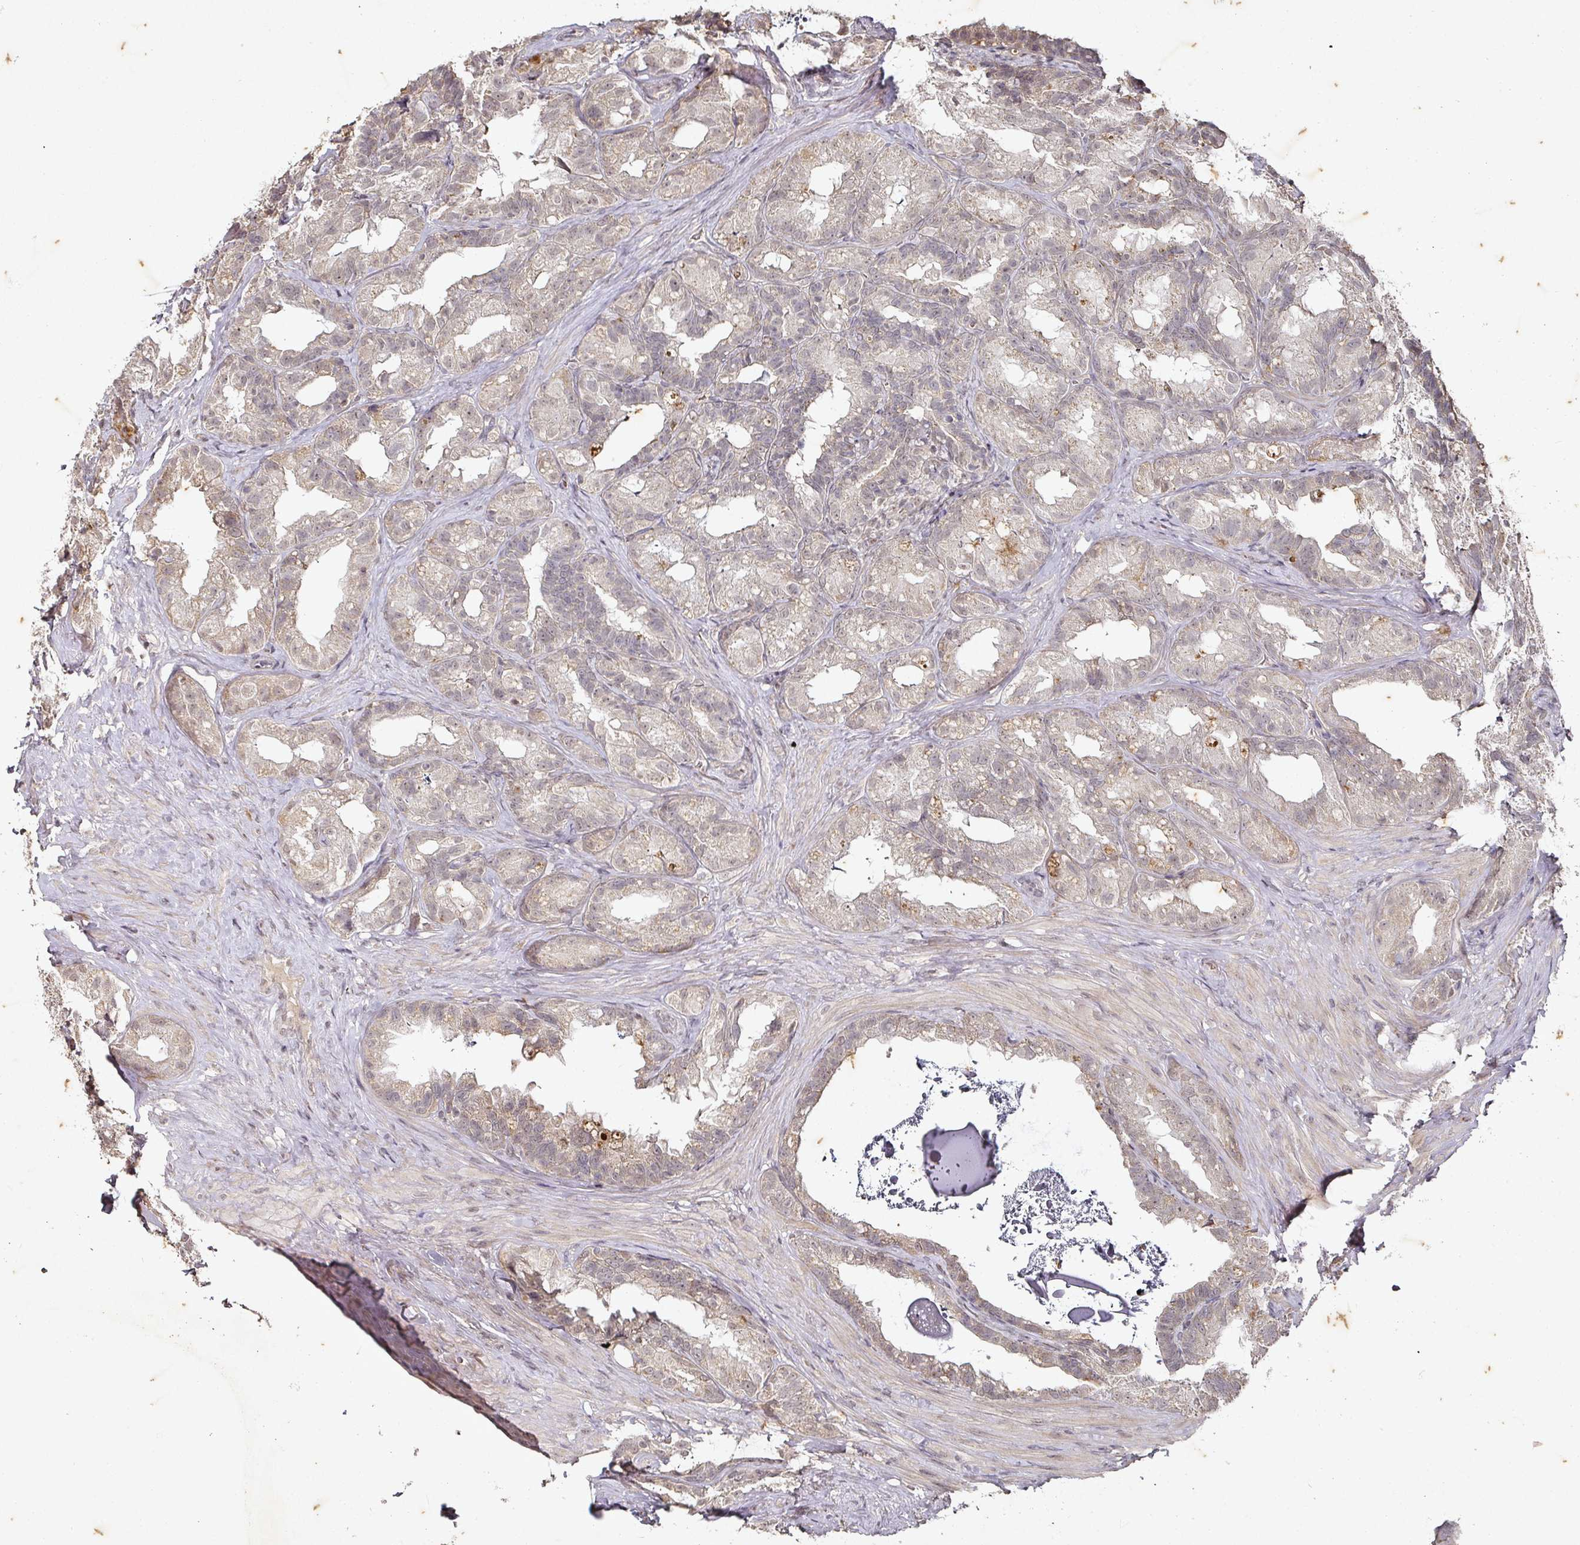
{"staining": {"intensity": "weak", "quantity": "25%-75%", "location": "cytoplasmic/membranous"}, "tissue": "seminal vesicle", "cell_type": "Glandular cells", "image_type": "normal", "snomed": [{"axis": "morphology", "description": "Normal tissue, NOS"}, {"axis": "topography", "description": "Seminal veicle"}], "caption": "Immunohistochemical staining of unremarkable seminal vesicle demonstrates low levels of weak cytoplasmic/membranous staining in approximately 25%-75% of glandular cells.", "gene": "CAPN5", "patient": {"sex": "male", "age": 60}}